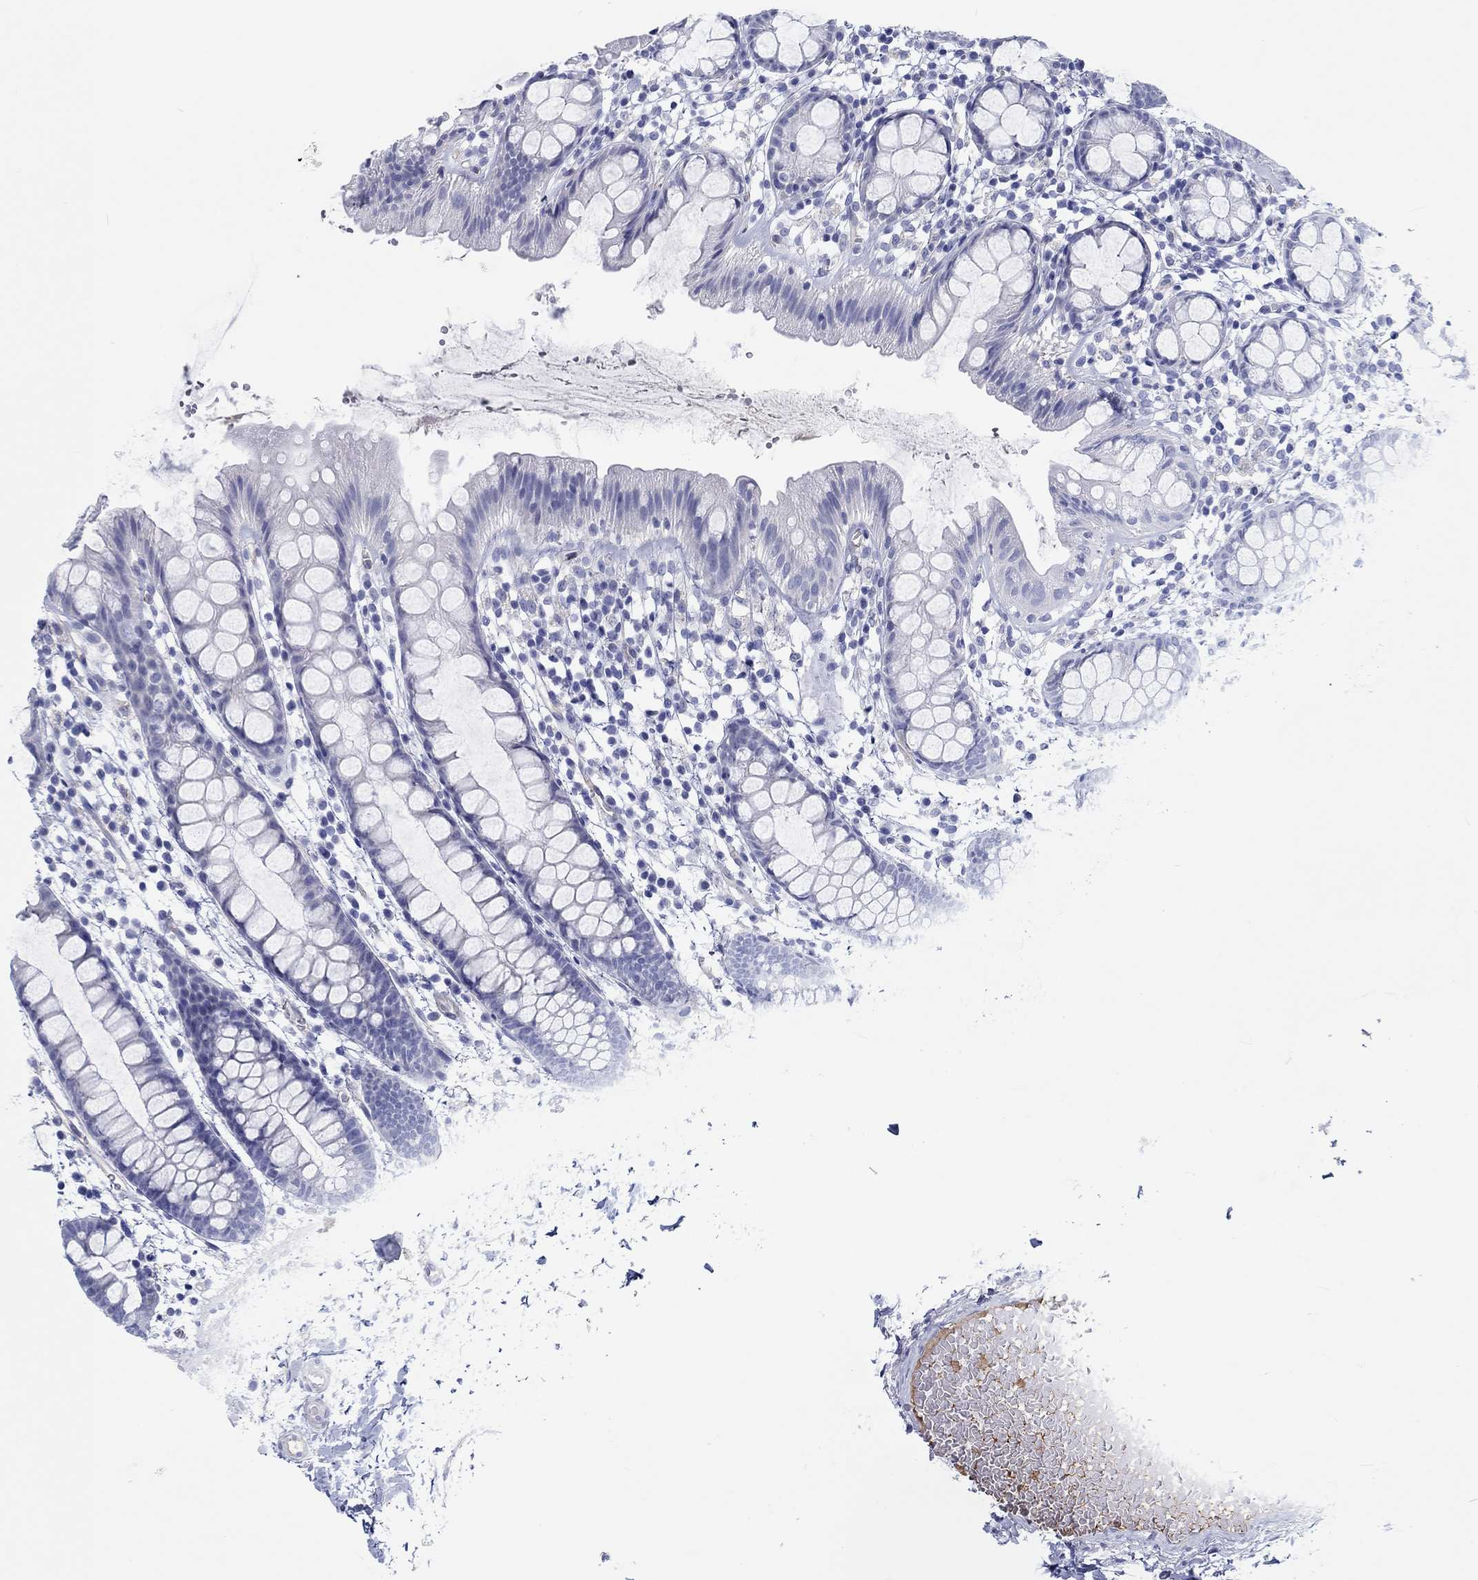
{"staining": {"intensity": "negative", "quantity": "none", "location": "none"}, "tissue": "rectum", "cell_type": "Glandular cells", "image_type": "normal", "snomed": [{"axis": "morphology", "description": "Normal tissue, NOS"}, {"axis": "topography", "description": "Rectum"}], "caption": "IHC image of unremarkable human rectum stained for a protein (brown), which exhibits no staining in glandular cells.", "gene": "CDY1B", "patient": {"sex": "male", "age": 57}}